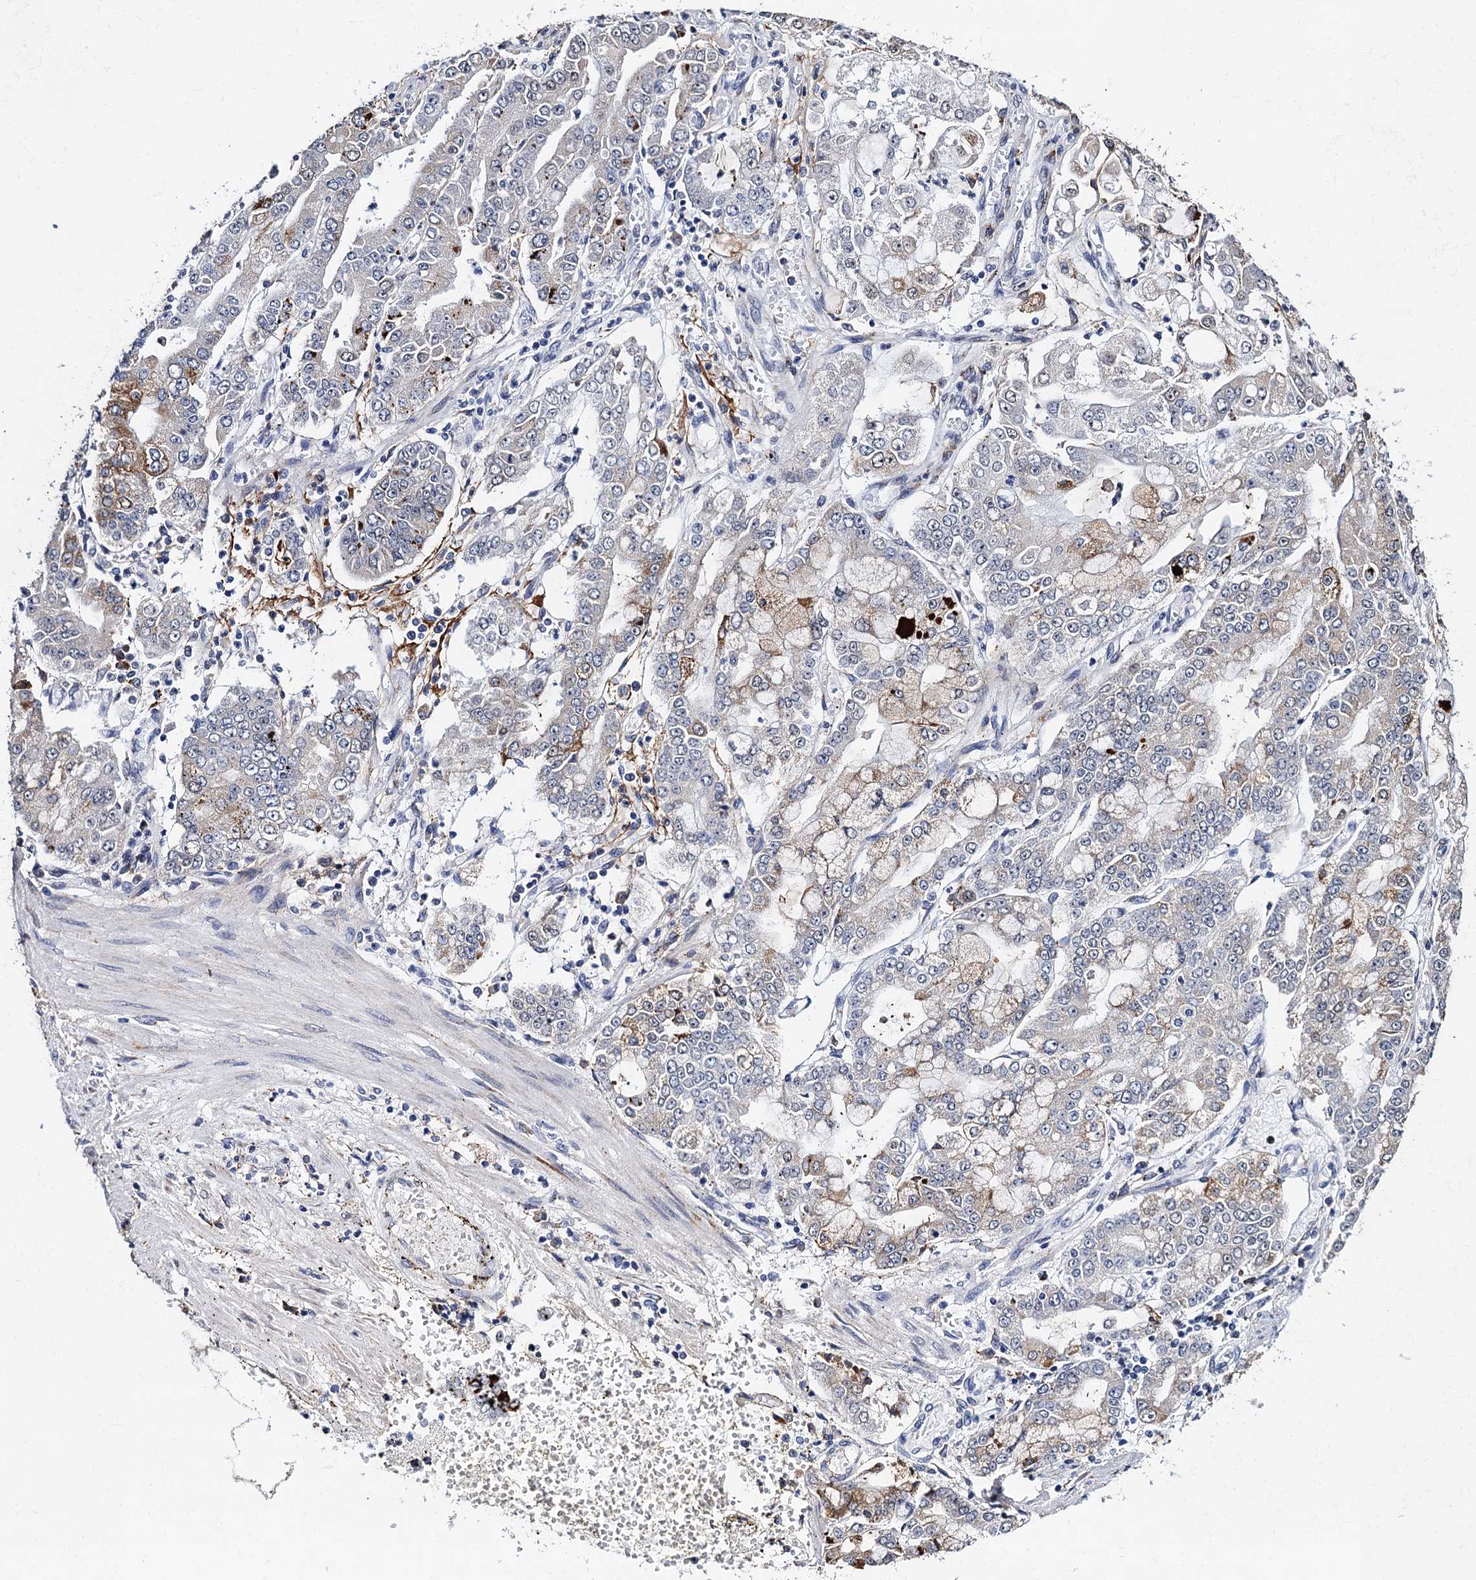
{"staining": {"intensity": "negative", "quantity": "none", "location": "none"}, "tissue": "stomach cancer", "cell_type": "Tumor cells", "image_type": "cancer", "snomed": [{"axis": "morphology", "description": "Adenocarcinoma, NOS"}, {"axis": "topography", "description": "Stomach"}], "caption": "Protein analysis of stomach cancer (adenocarcinoma) demonstrates no significant staining in tumor cells.", "gene": "SLC7A10", "patient": {"sex": "male", "age": 76}}